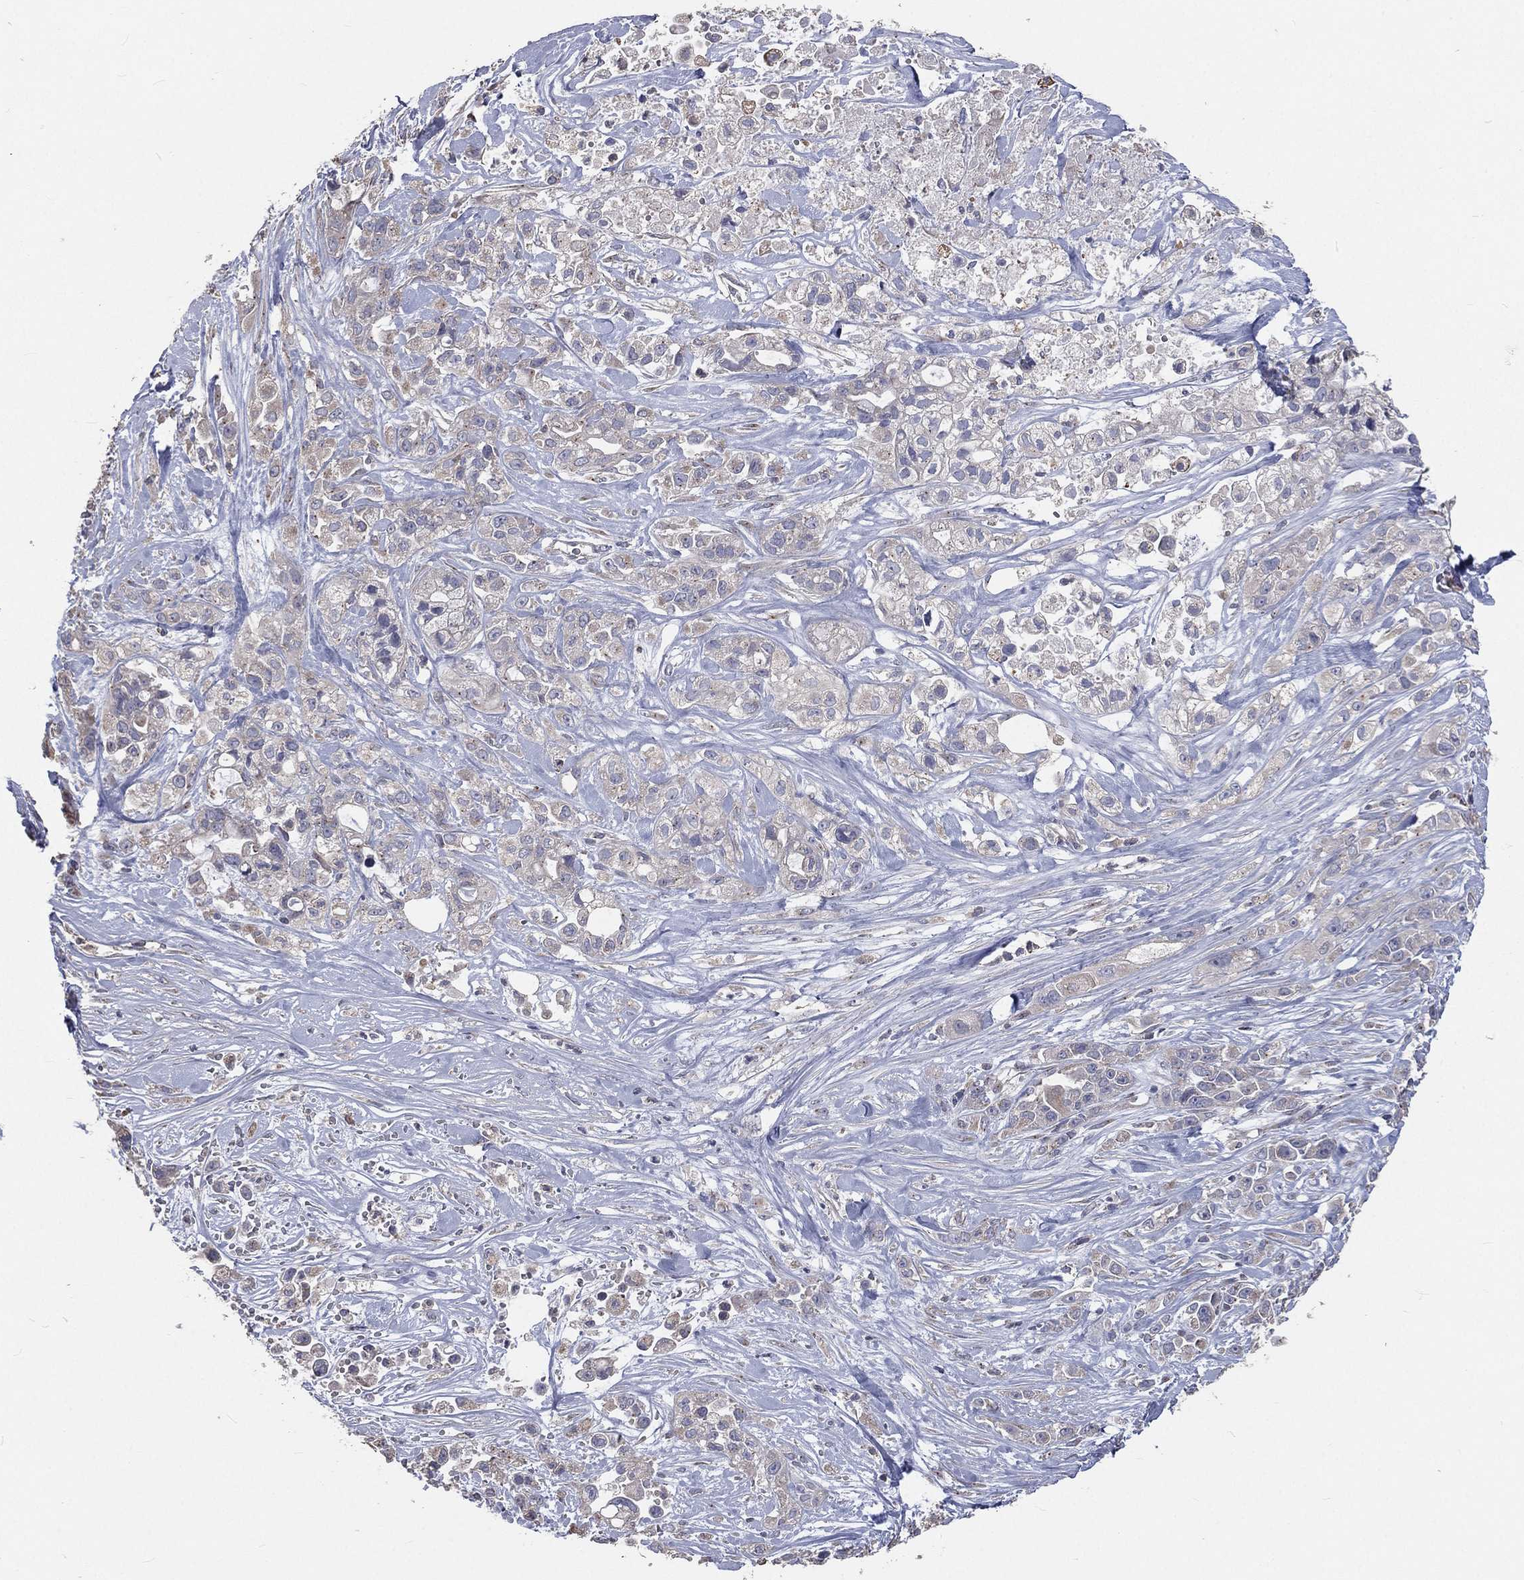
{"staining": {"intensity": "weak", "quantity": "<25%", "location": "cytoplasmic/membranous"}, "tissue": "pancreatic cancer", "cell_type": "Tumor cells", "image_type": "cancer", "snomed": [{"axis": "morphology", "description": "Adenocarcinoma, NOS"}, {"axis": "topography", "description": "Pancreas"}], "caption": "A histopathology image of adenocarcinoma (pancreatic) stained for a protein demonstrates no brown staining in tumor cells. (IHC, brightfield microscopy, high magnification).", "gene": "CROCC", "patient": {"sex": "male", "age": 44}}